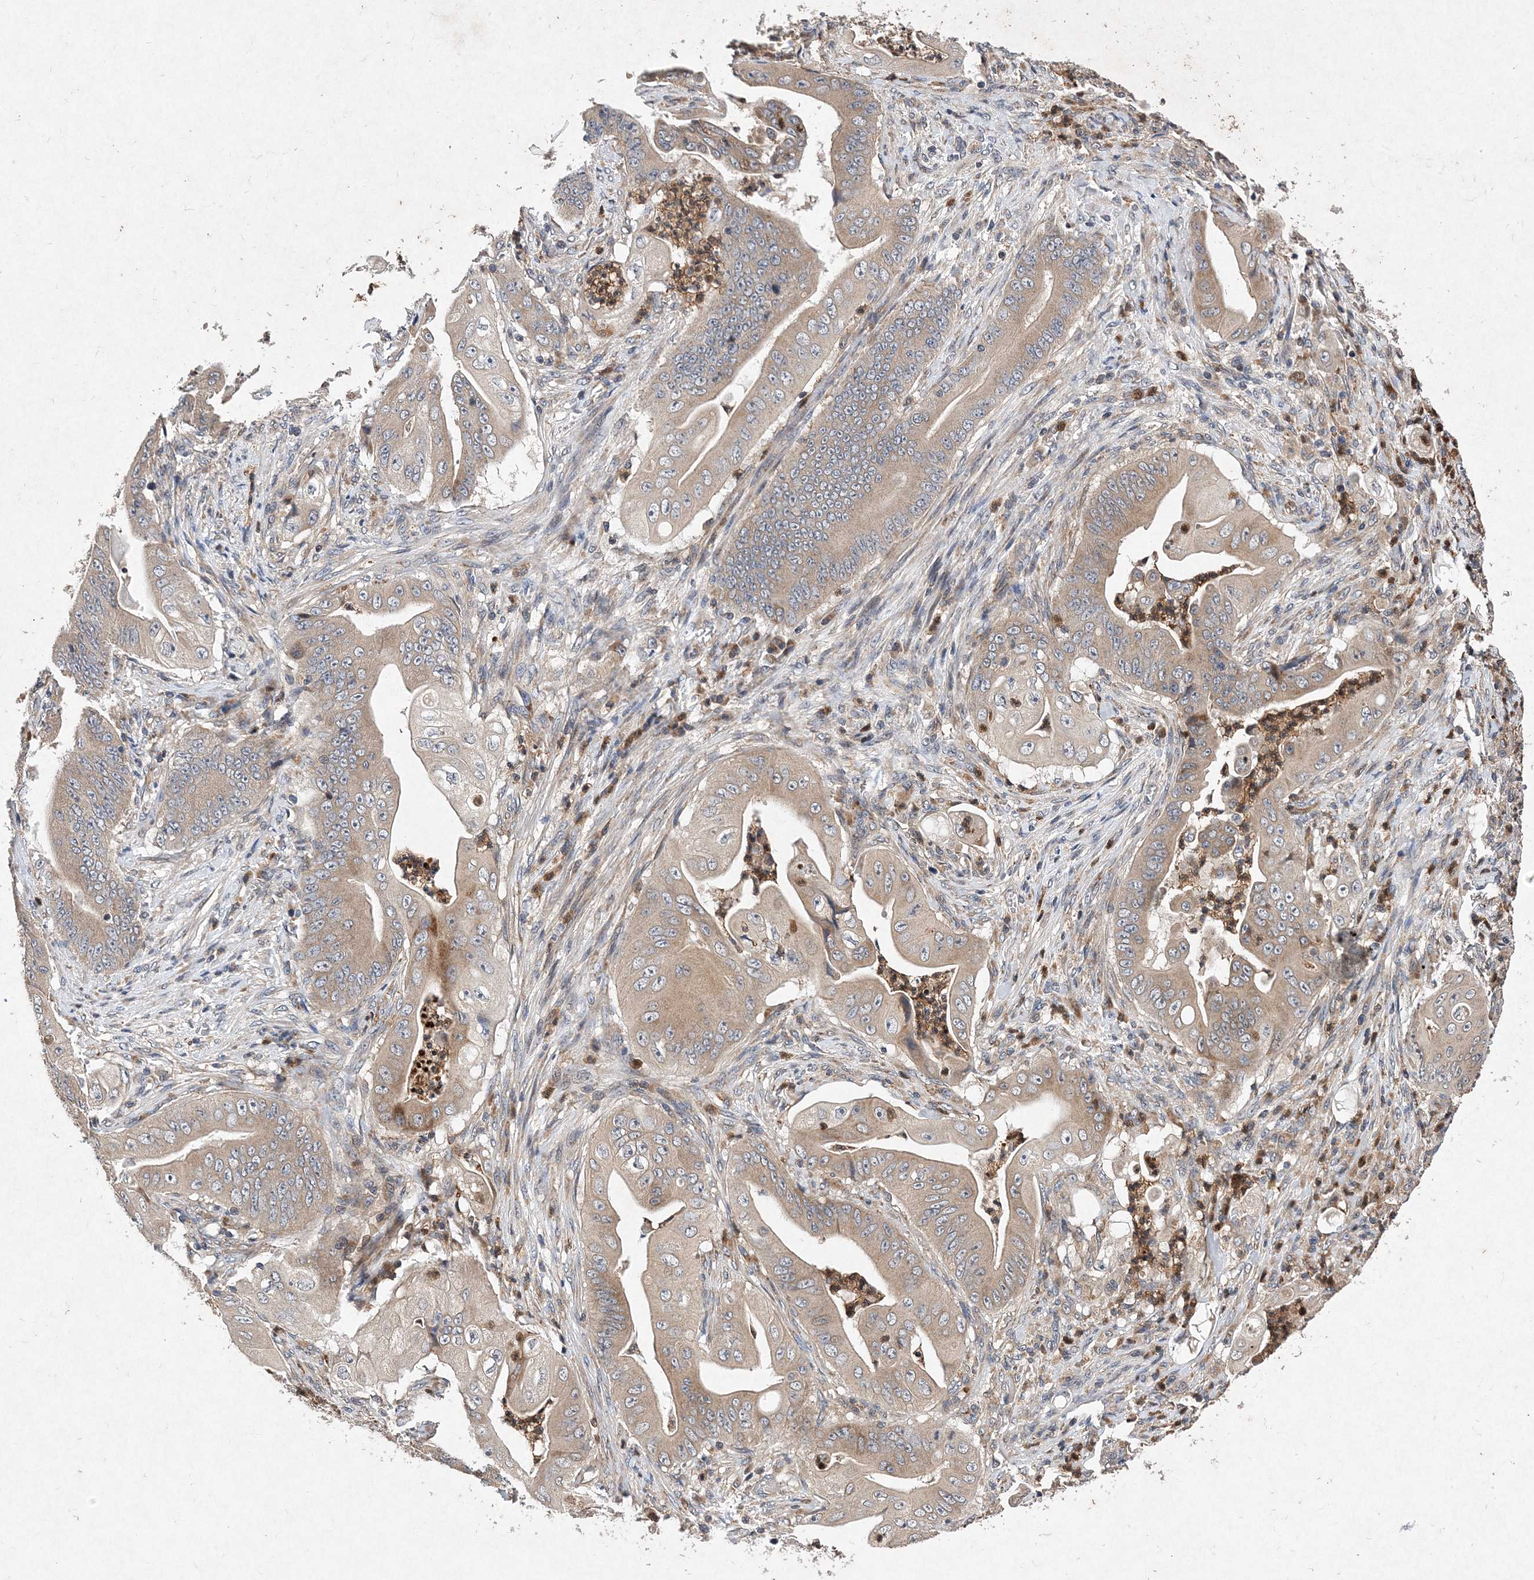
{"staining": {"intensity": "weak", "quantity": "25%-75%", "location": "cytoplasmic/membranous"}, "tissue": "stomach cancer", "cell_type": "Tumor cells", "image_type": "cancer", "snomed": [{"axis": "morphology", "description": "Adenocarcinoma, NOS"}, {"axis": "topography", "description": "Stomach"}], "caption": "Protein expression by immunohistochemistry demonstrates weak cytoplasmic/membranous positivity in about 25%-75% of tumor cells in stomach adenocarcinoma.", "gene": "PROSER1", "patient": {"sex": "female", "age": 73}}